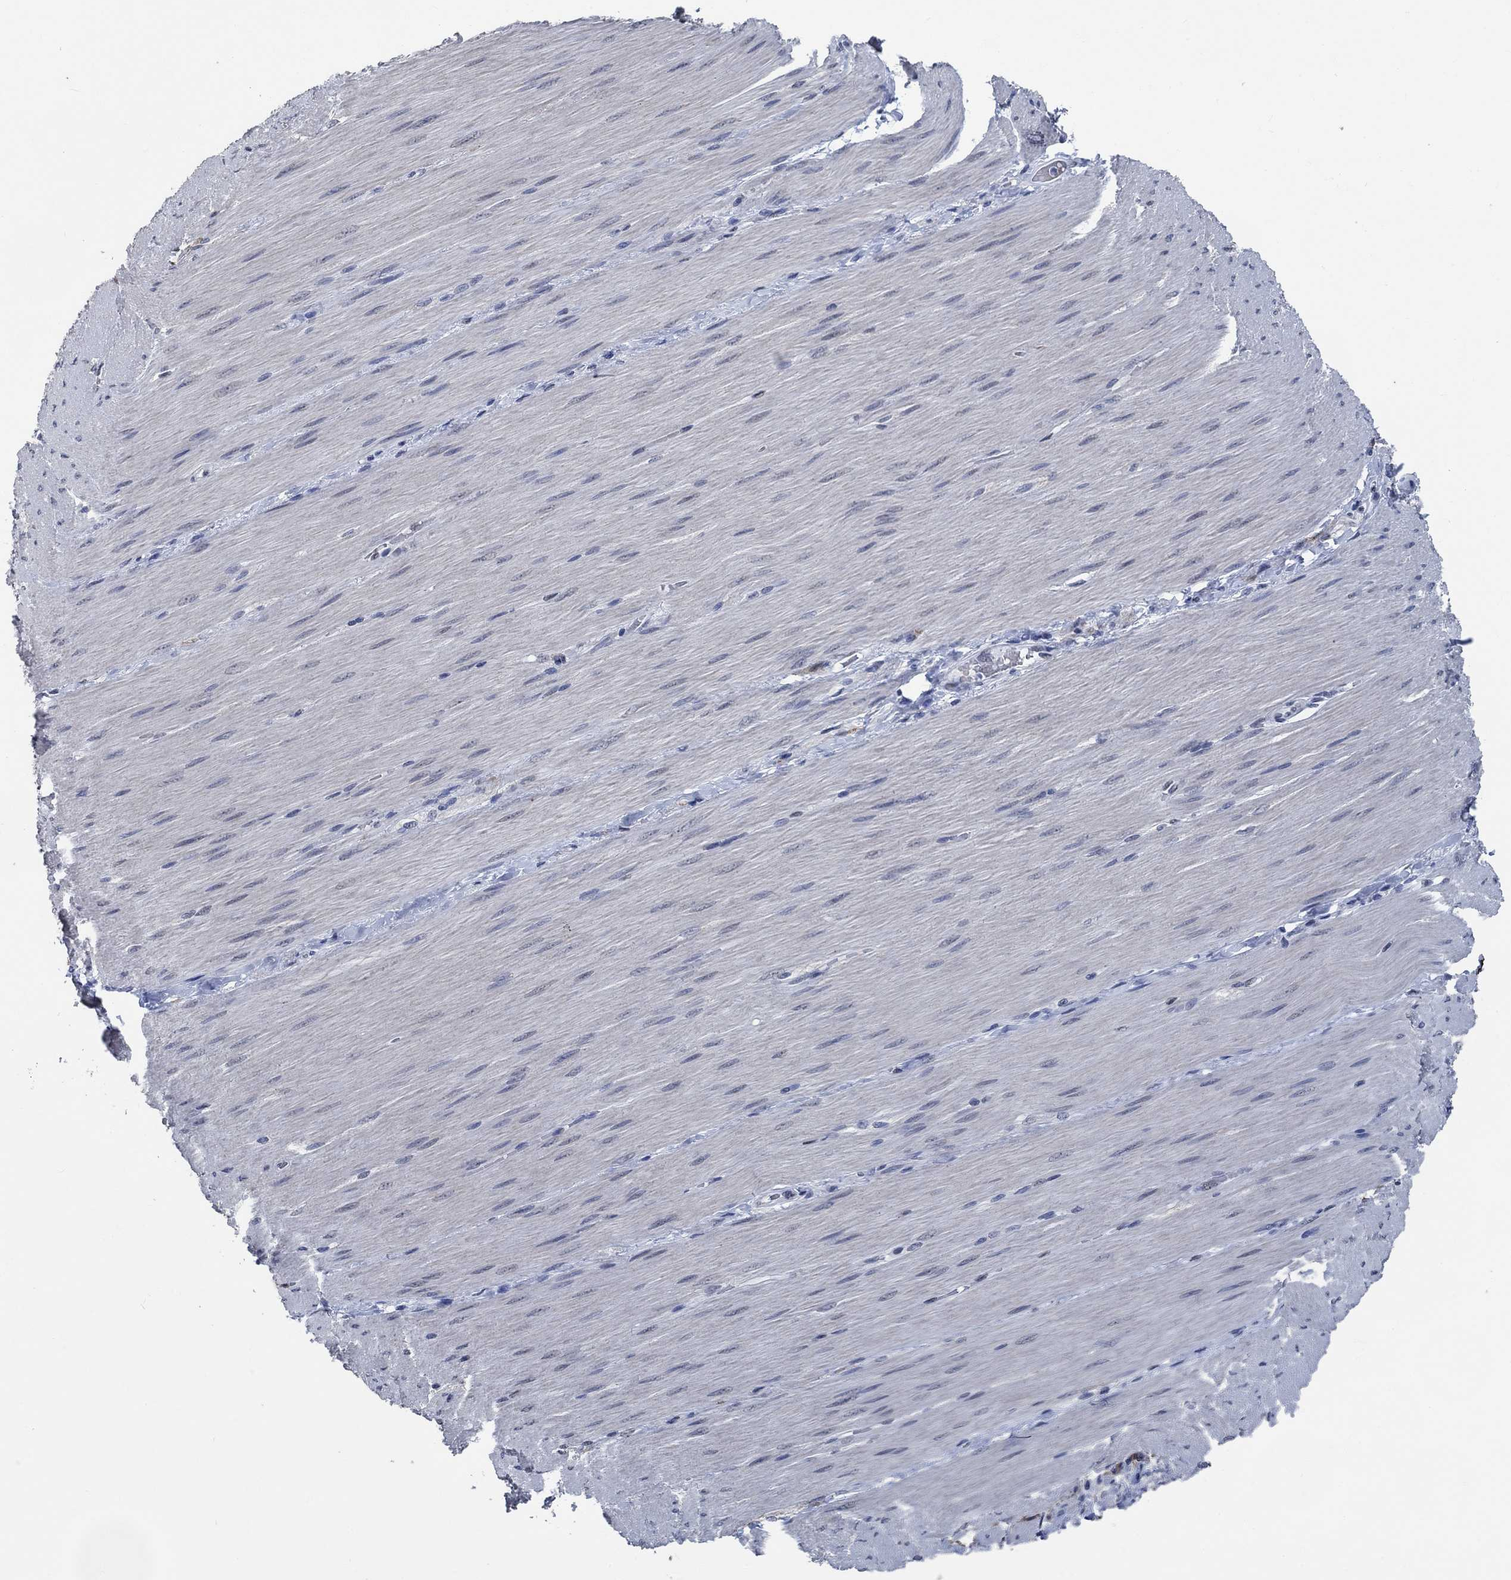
{"staining": {"intensity": "negative", "quantity": "none", "location": "none"}, "tissue": "adipose tissue", "cell_type": "Adipocytes", "image_type": "normal", "snomed": [{"axis": "morphology", "description": "Normal tissue, NOS"}, {"axis": "topography", "description": "Smooth muscle"}, {"axis": "topography", "description": "Duodenum"}, {"axis": "topography", "description": "Peripheral nerve tissue"}], "caption": "This is an immunohistochemistry (IHC) micrograph of normal adipose tissue. There is no positivity in adipocytes.", "gene": "OBSCN", "patient": {"sex": "female", "age": 61}}